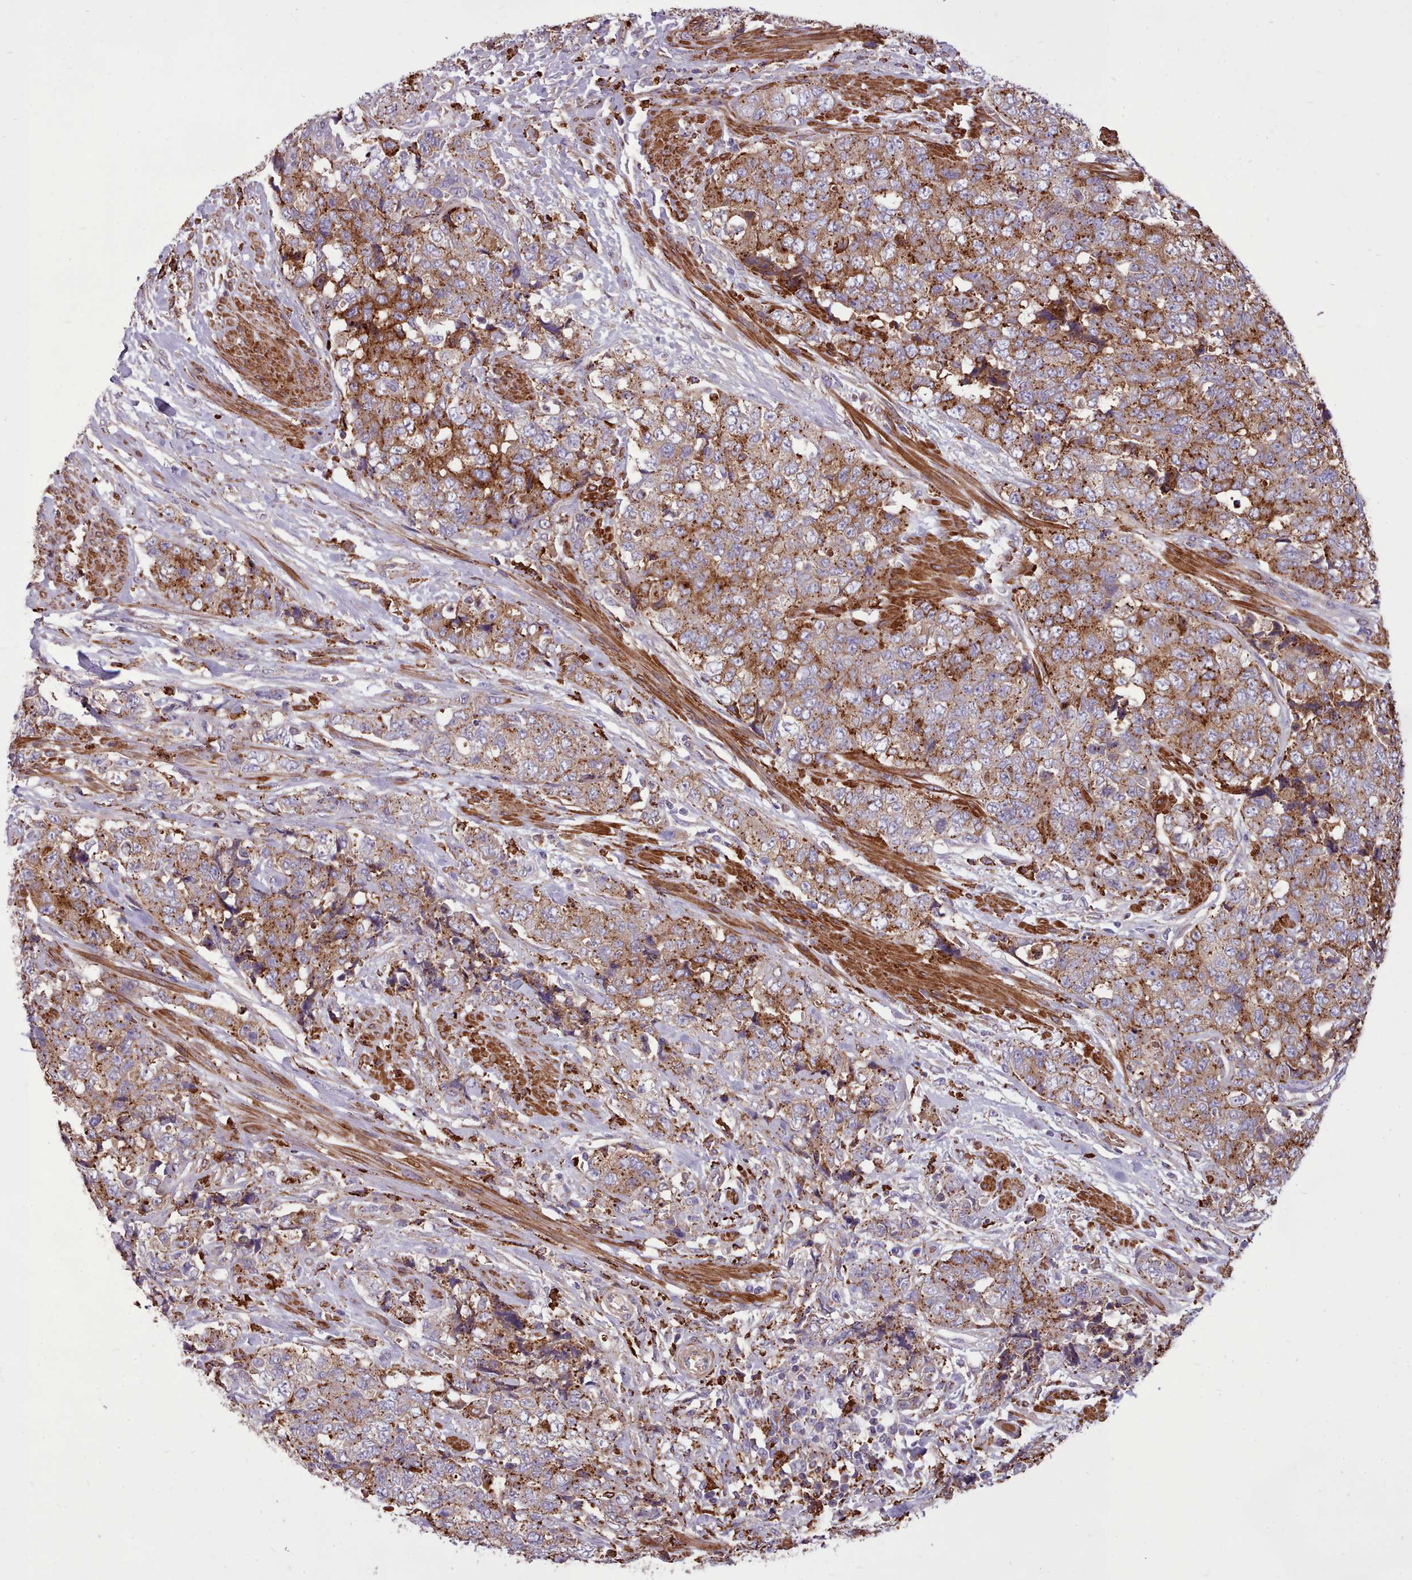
{"staining": {"intensity": "moderate", "quantity": ">75%", "location": "cytoplasmic/membranous"}, "tissue": "urothelial cancer", "cell_type": "Tumor cells", "image_type": "cancer", "snomed": [{"axis": "morphology", "description": "Urothelial carcinoma, High grade"}, {"axis": "topography", "description": "Urinary bladder"}], "caption": "Moderate cytoplasmic/membranous positivity for a protein is appreciated in approximately >75% of tumor cells of high-grade urothelial carcinoma using immunohistochemistry.", "gene": "PACSIN3", "patient": {"sex": "female", "age": 78}}